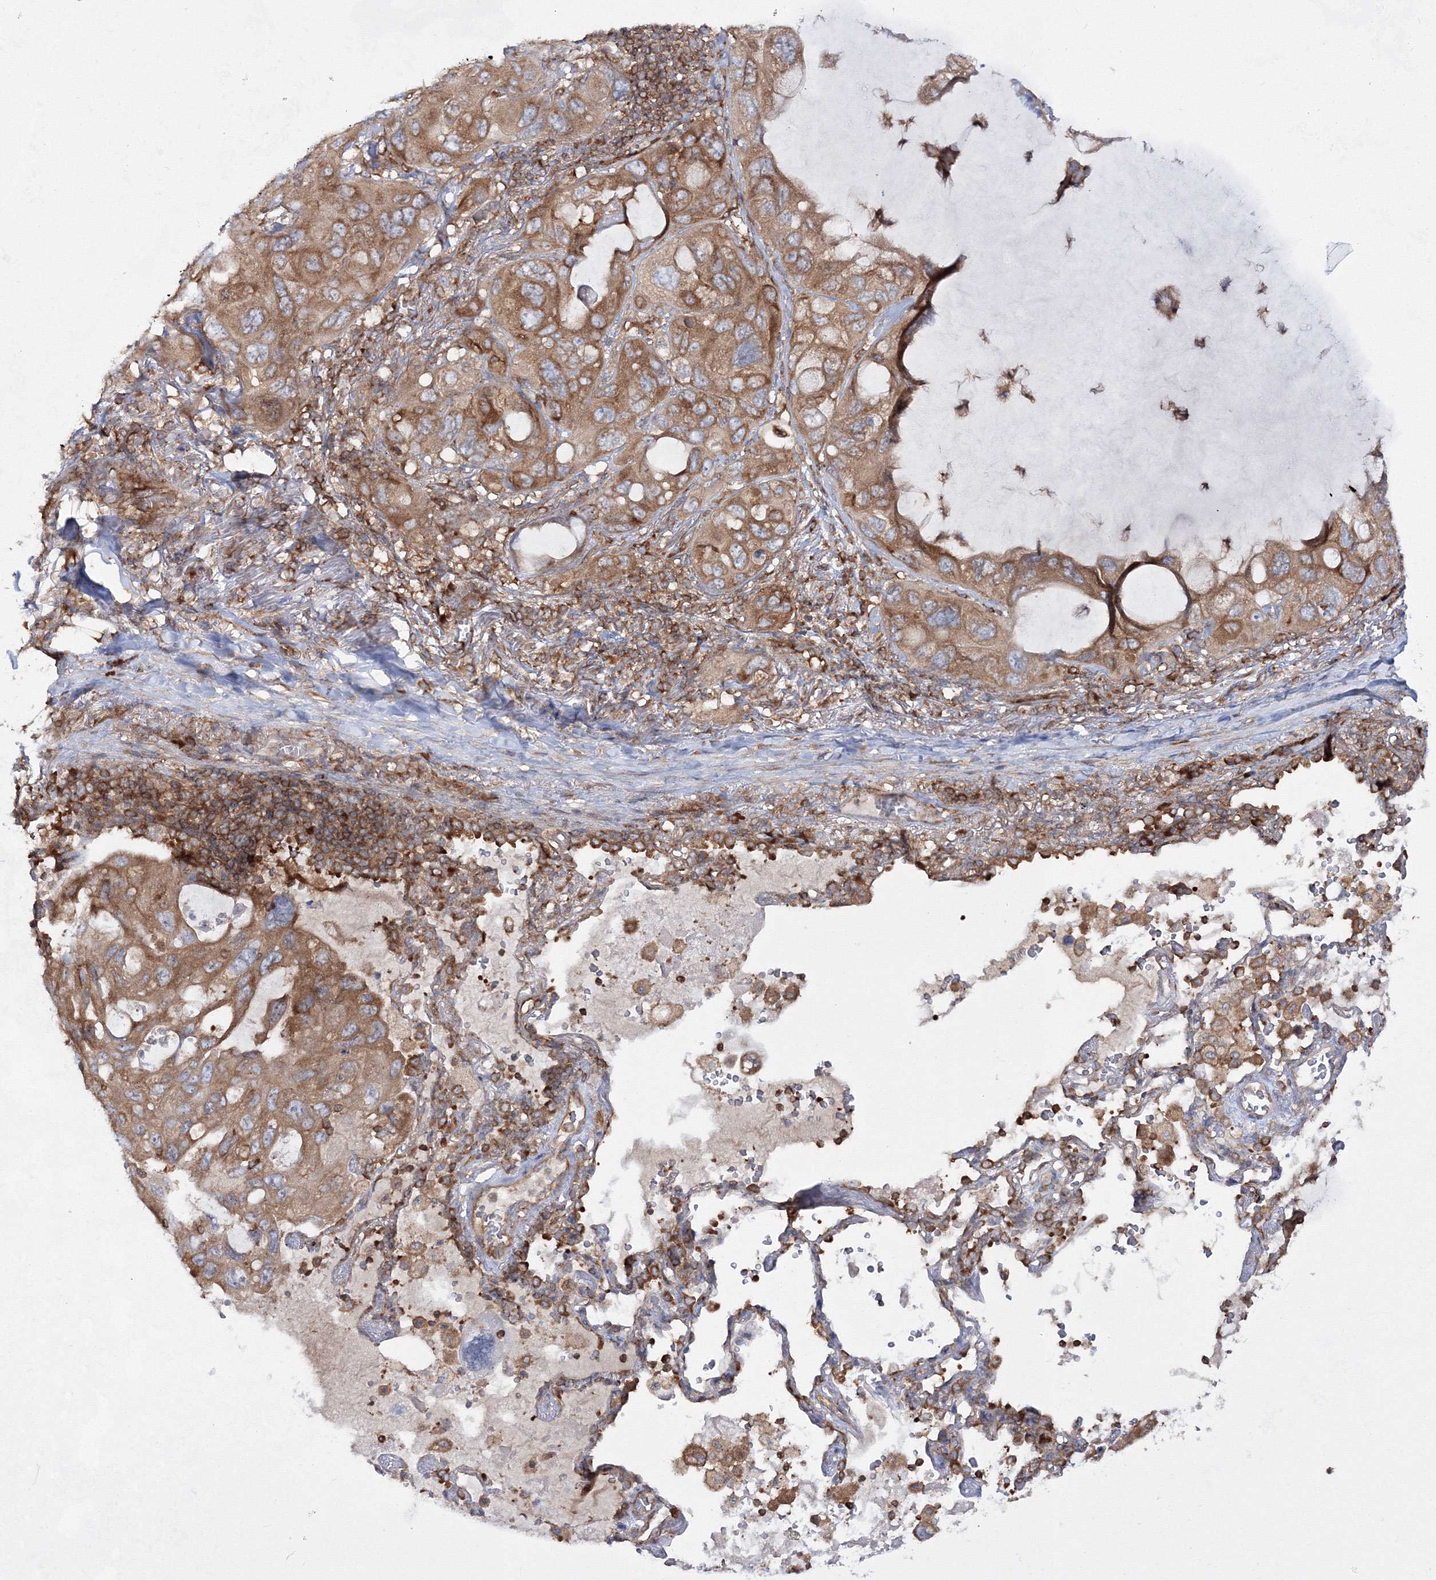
{"staining": {"intensity": "moderate", "quantity": ">75%", "location": "cytoplasmic/membranous"}, "tissue": "lung cancer", "cell_type": "Tumor cells", "image_type": "cancer", "snomed": [{"axis": "morphology", "description": "Squamous cell carcinoma, NOS"}, {"axis": "topography", "description": "Lung"}], "caption": "IHC photomicrograph of human lung cancer stained for a protein (brown), which demonstrates medium levels of moderate cytoplasmic/membranous expression in approximately >75% of tumor cells.", "gene": "HARS1", "patient": {"sex": "female", "age": 73}}